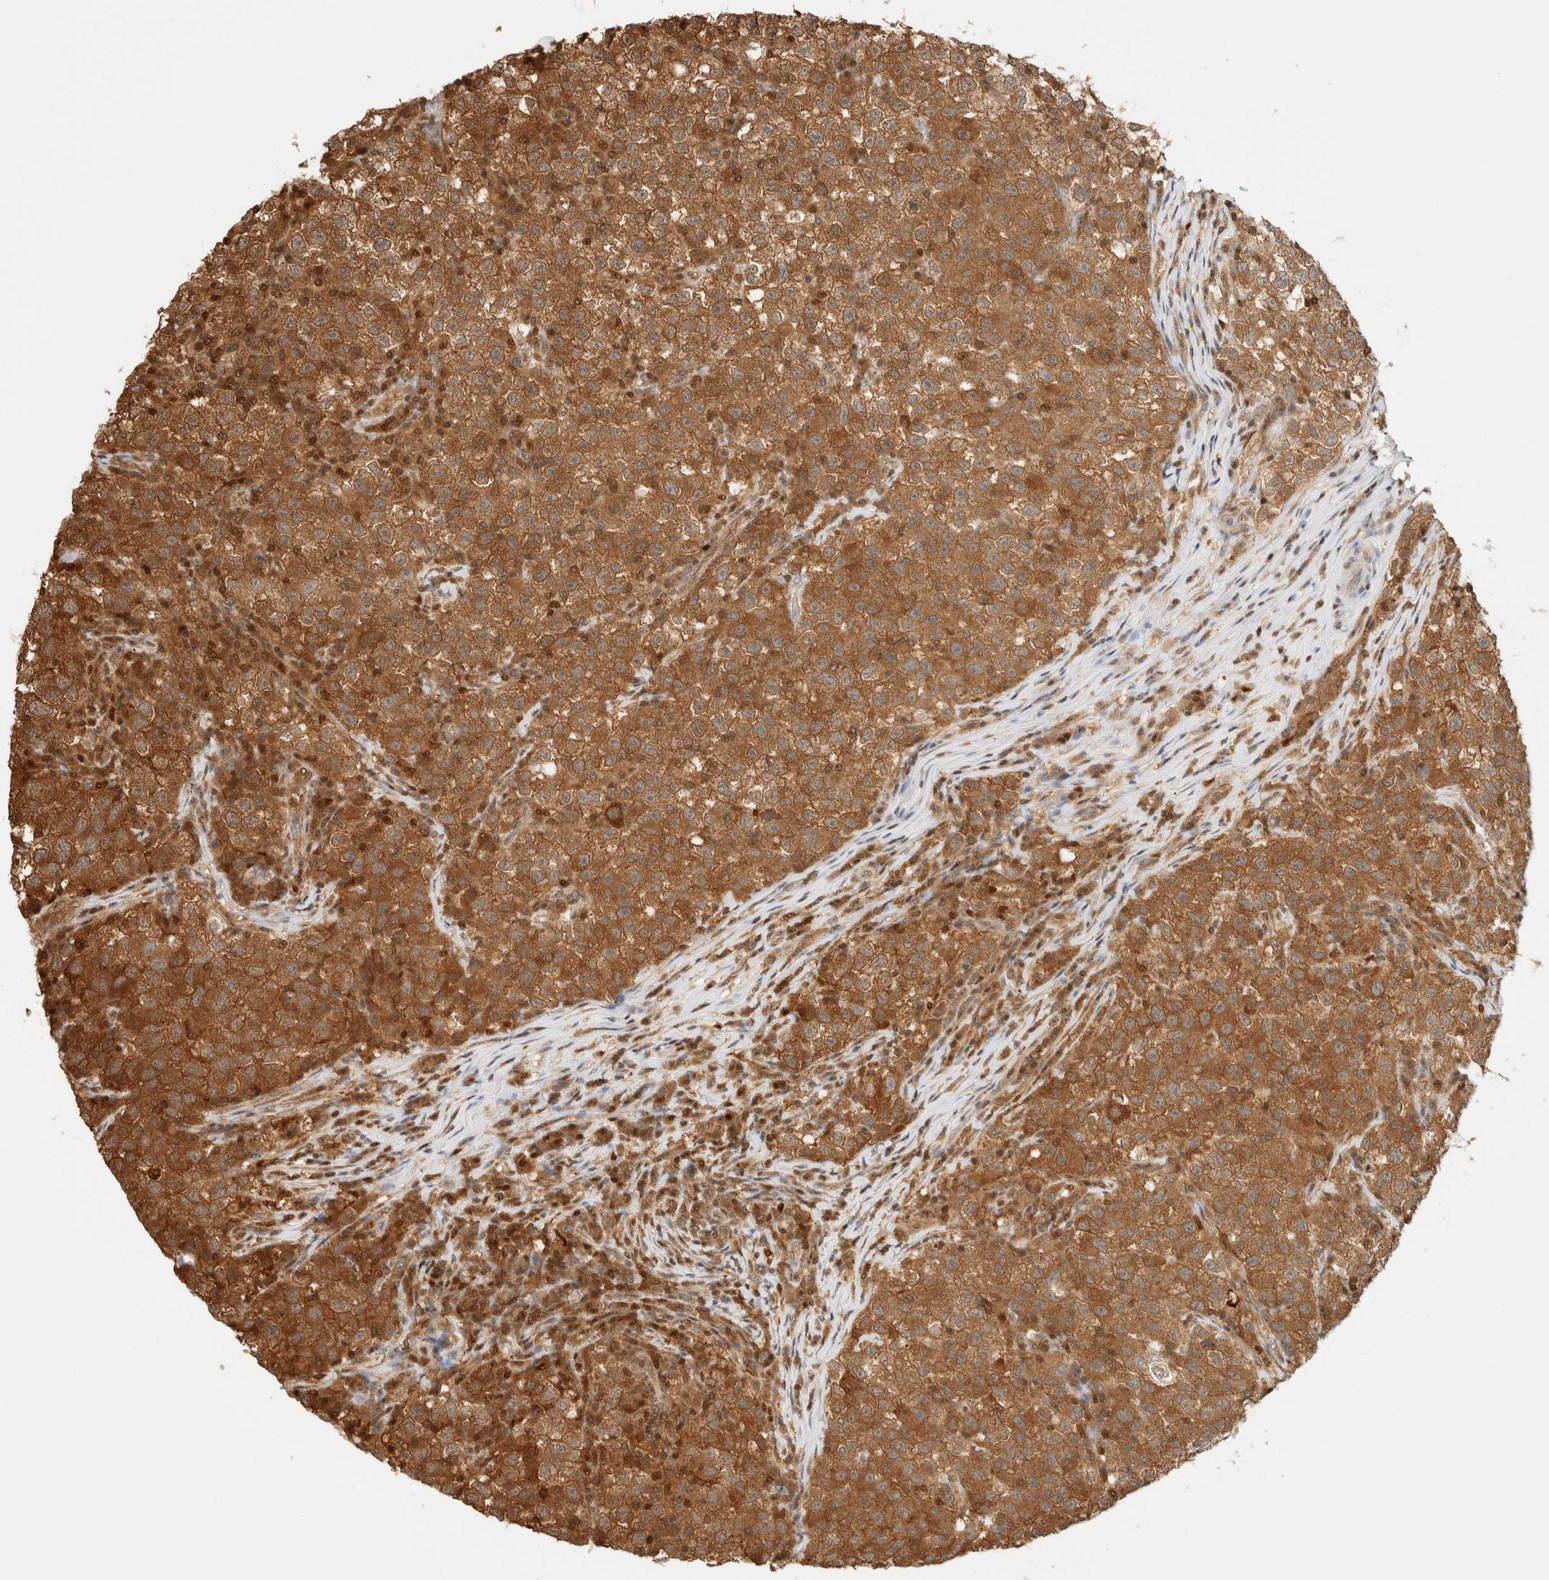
{"staining": {"intensity": "strong", "quantity": ">75%", "location": "cytoplasmic/membranous"}, "tissue": "testis cancer", "cell_type": "Tumor cells", "image_type": "cancer", "snomed": [{"axis": "morphology", "description": "Seminoma, NOS"}, {"axis": "topography", "description": "Testis"}], "caption": "Immunohistochemical staining of seminoma (testis) demonstrates high levels of strong cytoplasmic/membranous protein staining in approximately >75% of tumor cells. Using DAB (3,3'-diaminobenzidine) (brown) and hematoxylin (blue) stains, captured at high magnification using brightfield microscopy.", "gene": "ZBTB37", "patient": {"sex": "male", "age": 22}}